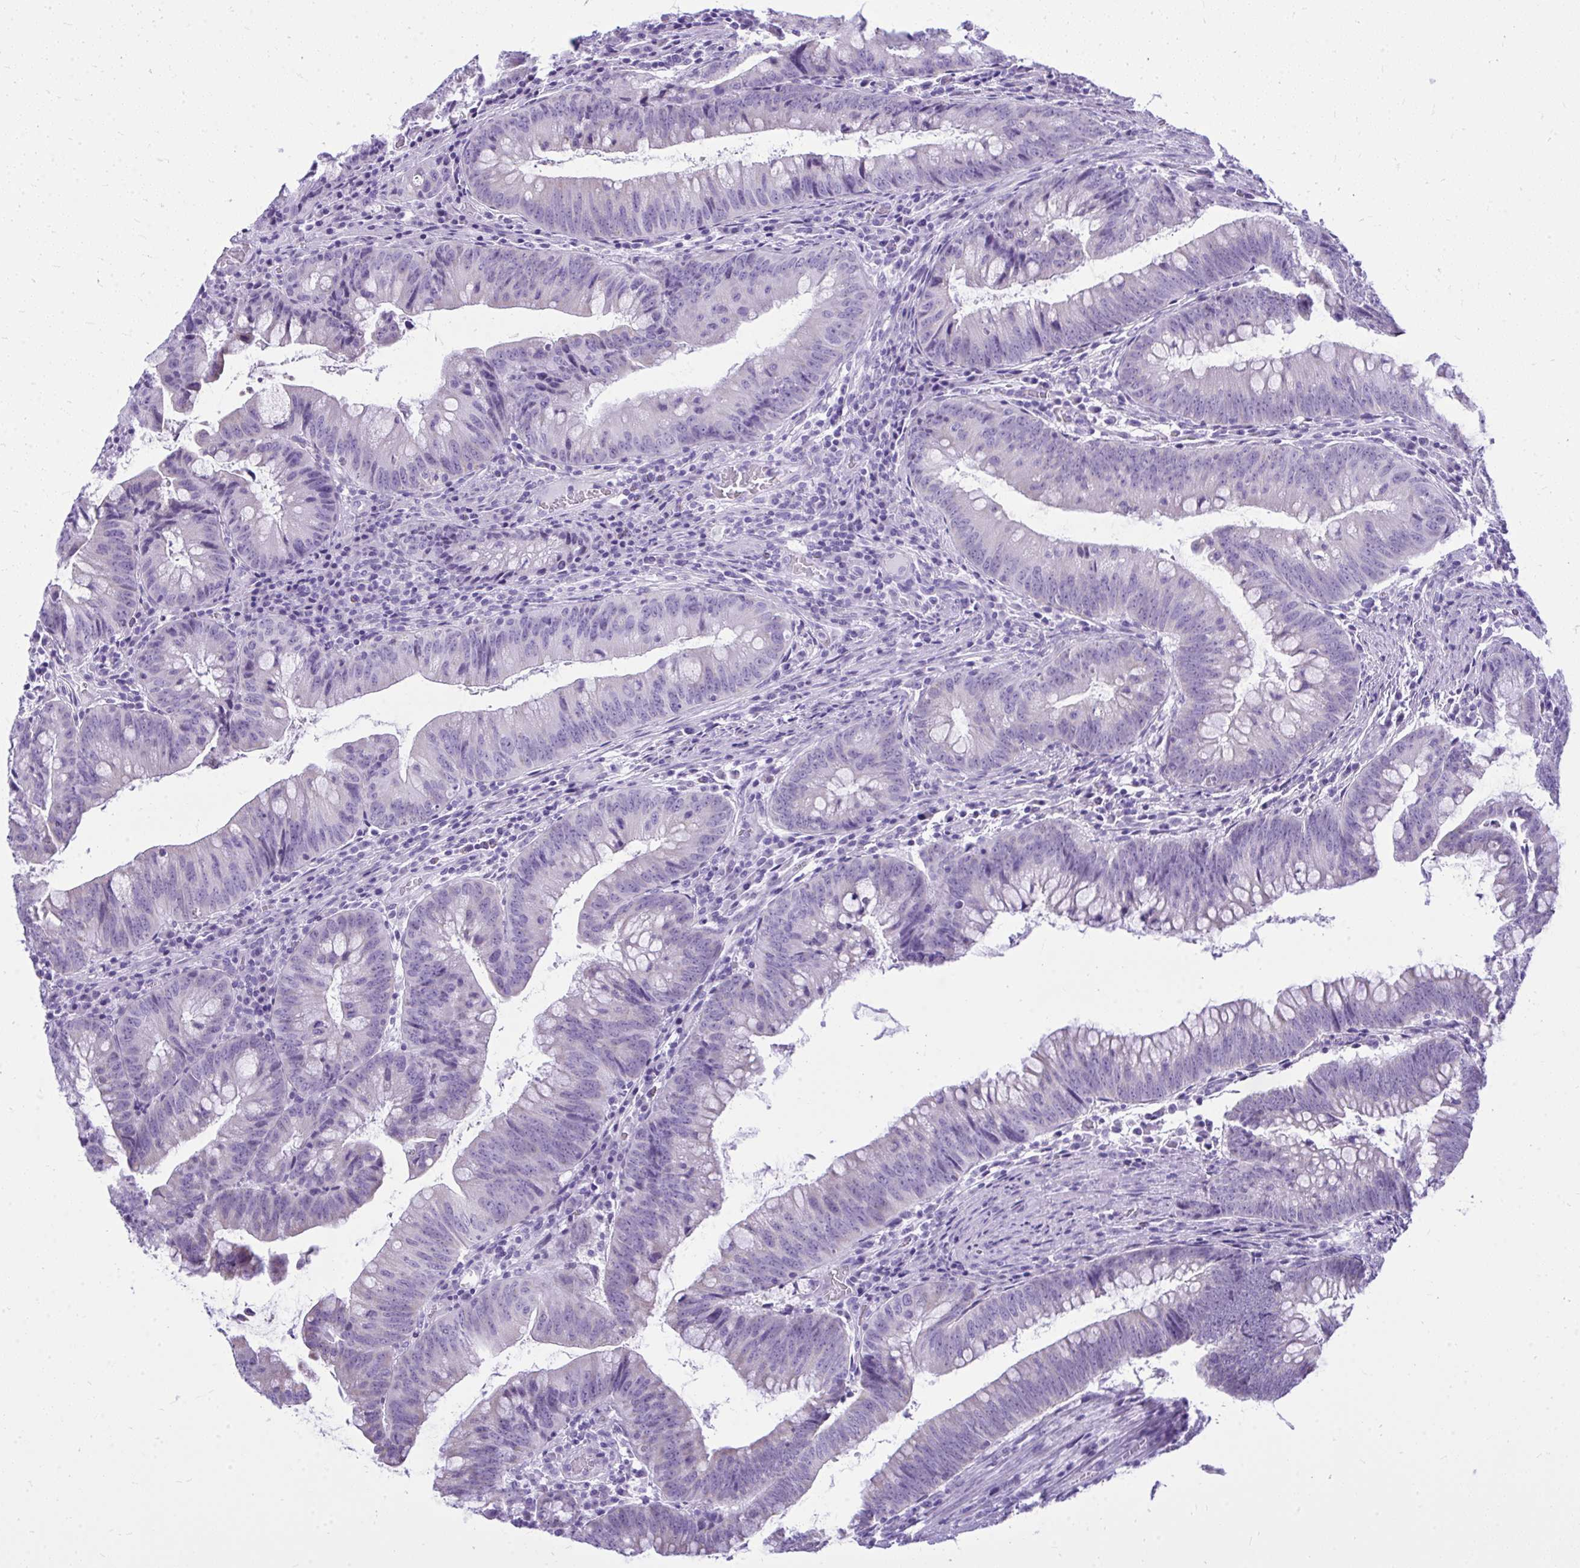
{"staining": {"intensity": "negative", "quantity": "none", "location": "none"}, "tissue": "colorectal cancer", "cell_type": "Tumor cells", "image_type": "cancer", "snomed": [{"axis": "morphology", "description": "Adenocarcinoma, NOS"}, {"axis": "topography", "description": "Colon"}], "caption": "Immunohistochemistry micrograph of neoplastic tissue: human colorectal adenocarcinoma stained with DAB (3,3'-diaminobenzidine) displays no significant protein positivity in tumor cells.", "gene": "RALYL", "patient": {"sex": "male", "age": 62}}